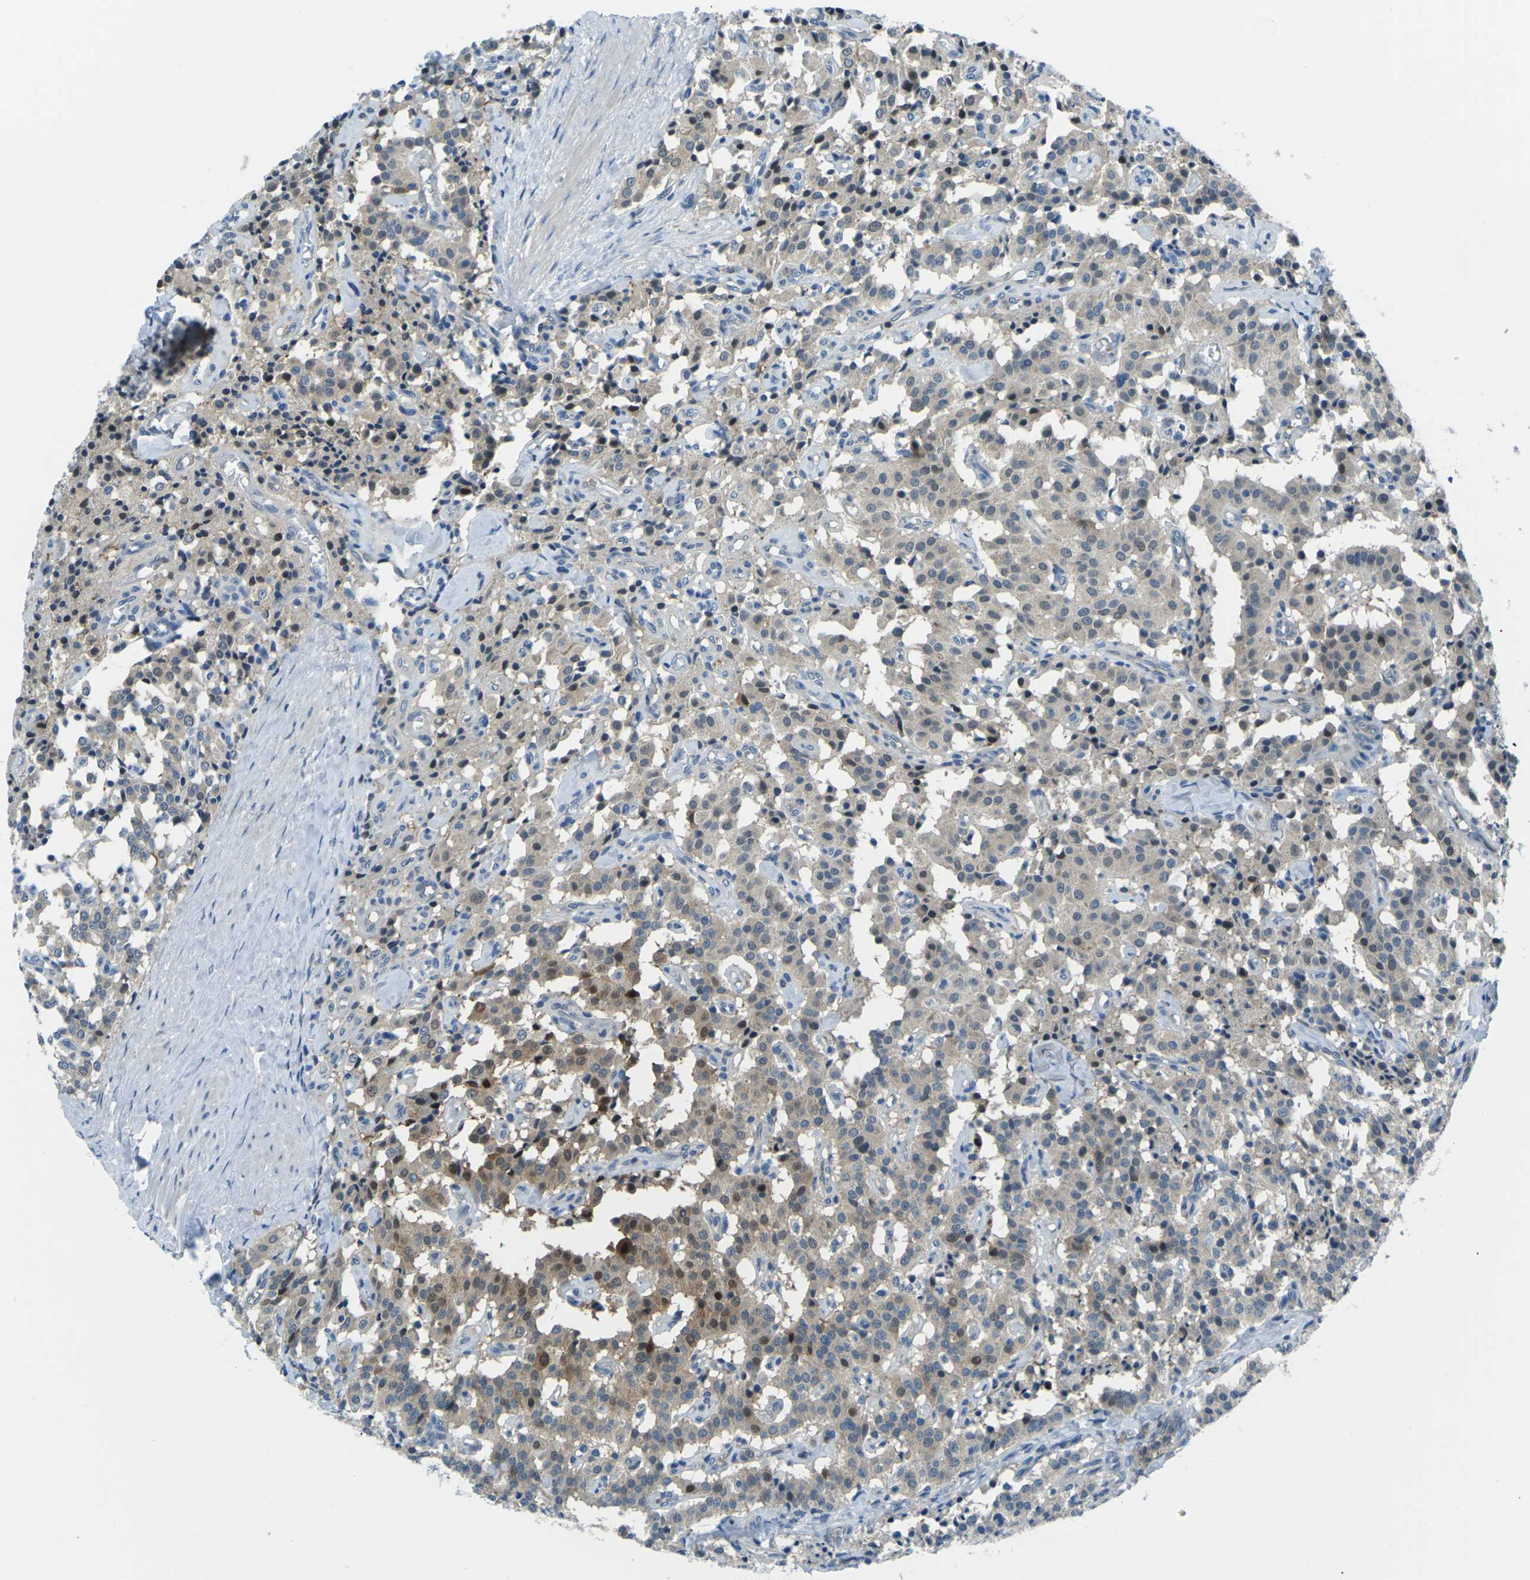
{"staining": {"intensity": "moderate", "quantity": "<25%", "location": "cytoplasmic/membranous,nuclear"}, "tissue": "carcinoid", "cell_type": "Tumor cells", "image_type": "cancer", "snomed": [{"axis": "morphology", "description": "Carcinoid, malignant, NOS"}, {"axis": "topography", "description": "Lung"}], "caption": "Human carcinoid stained with a protein marker exhibits moderate staining in tumor cells.", "gene": "NANOS2", "patient": {"sex": "male", "age": 30}}